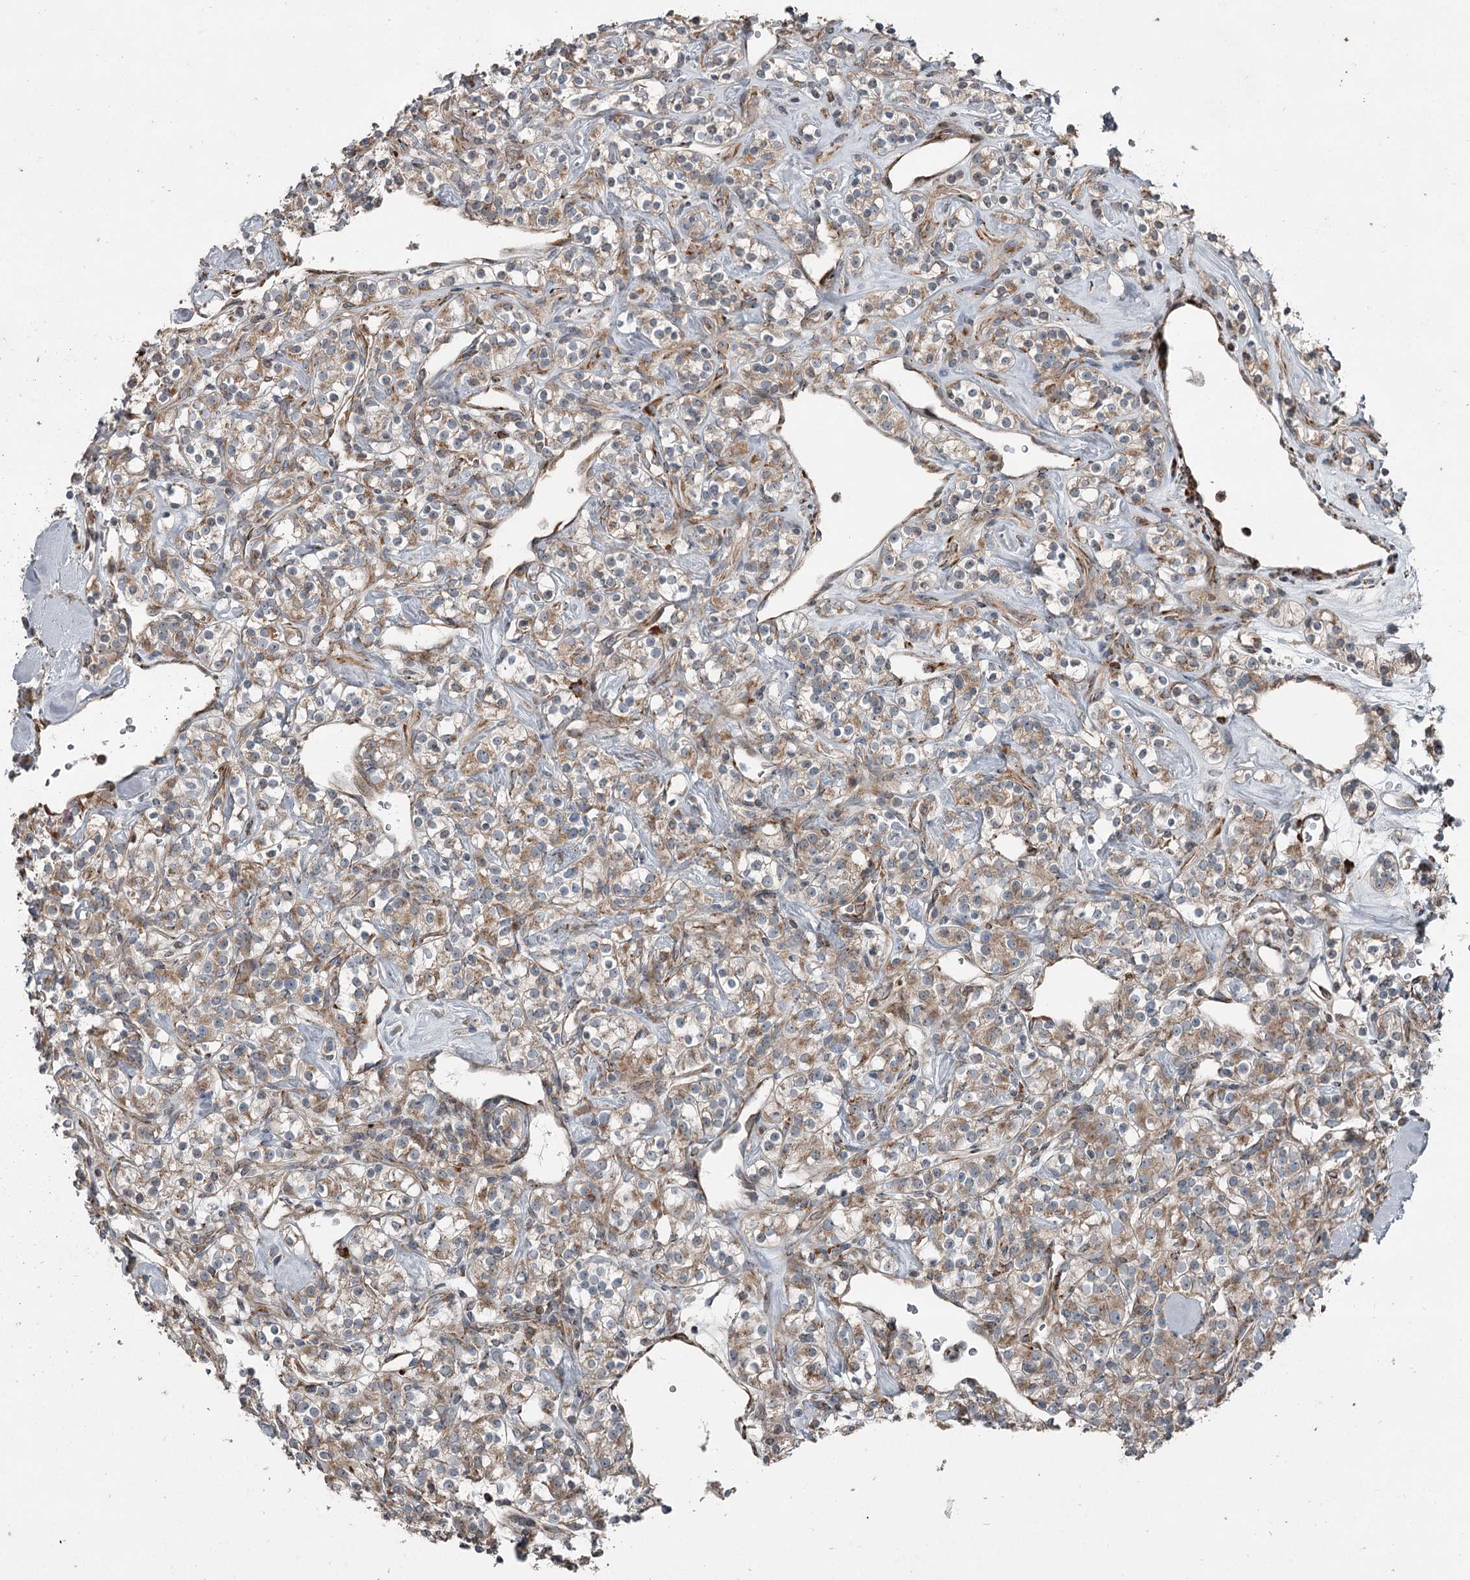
{"staining": {"intensity": "moderate", "quantity": "25%-75%", "location": "cytoplasmic/membranous"}, "tissue": "renal cancer", "cell_type": "Tumor cells", "image_type": "cancer", "snomed": [{"axis": "morphology", "description": "Adenocarcinoma, NOS"}, {"axis": "topography", "description": "Kidney"}], "caption": "DAB immunohistochemical staining of adenocarcinoma (renal) shows moderate cytoplasmic/membranous protein staining in approximately 25%-75% of tumor cells.", "gene": "RASSF8", "patient": {"sex": "male", "age": 77}}